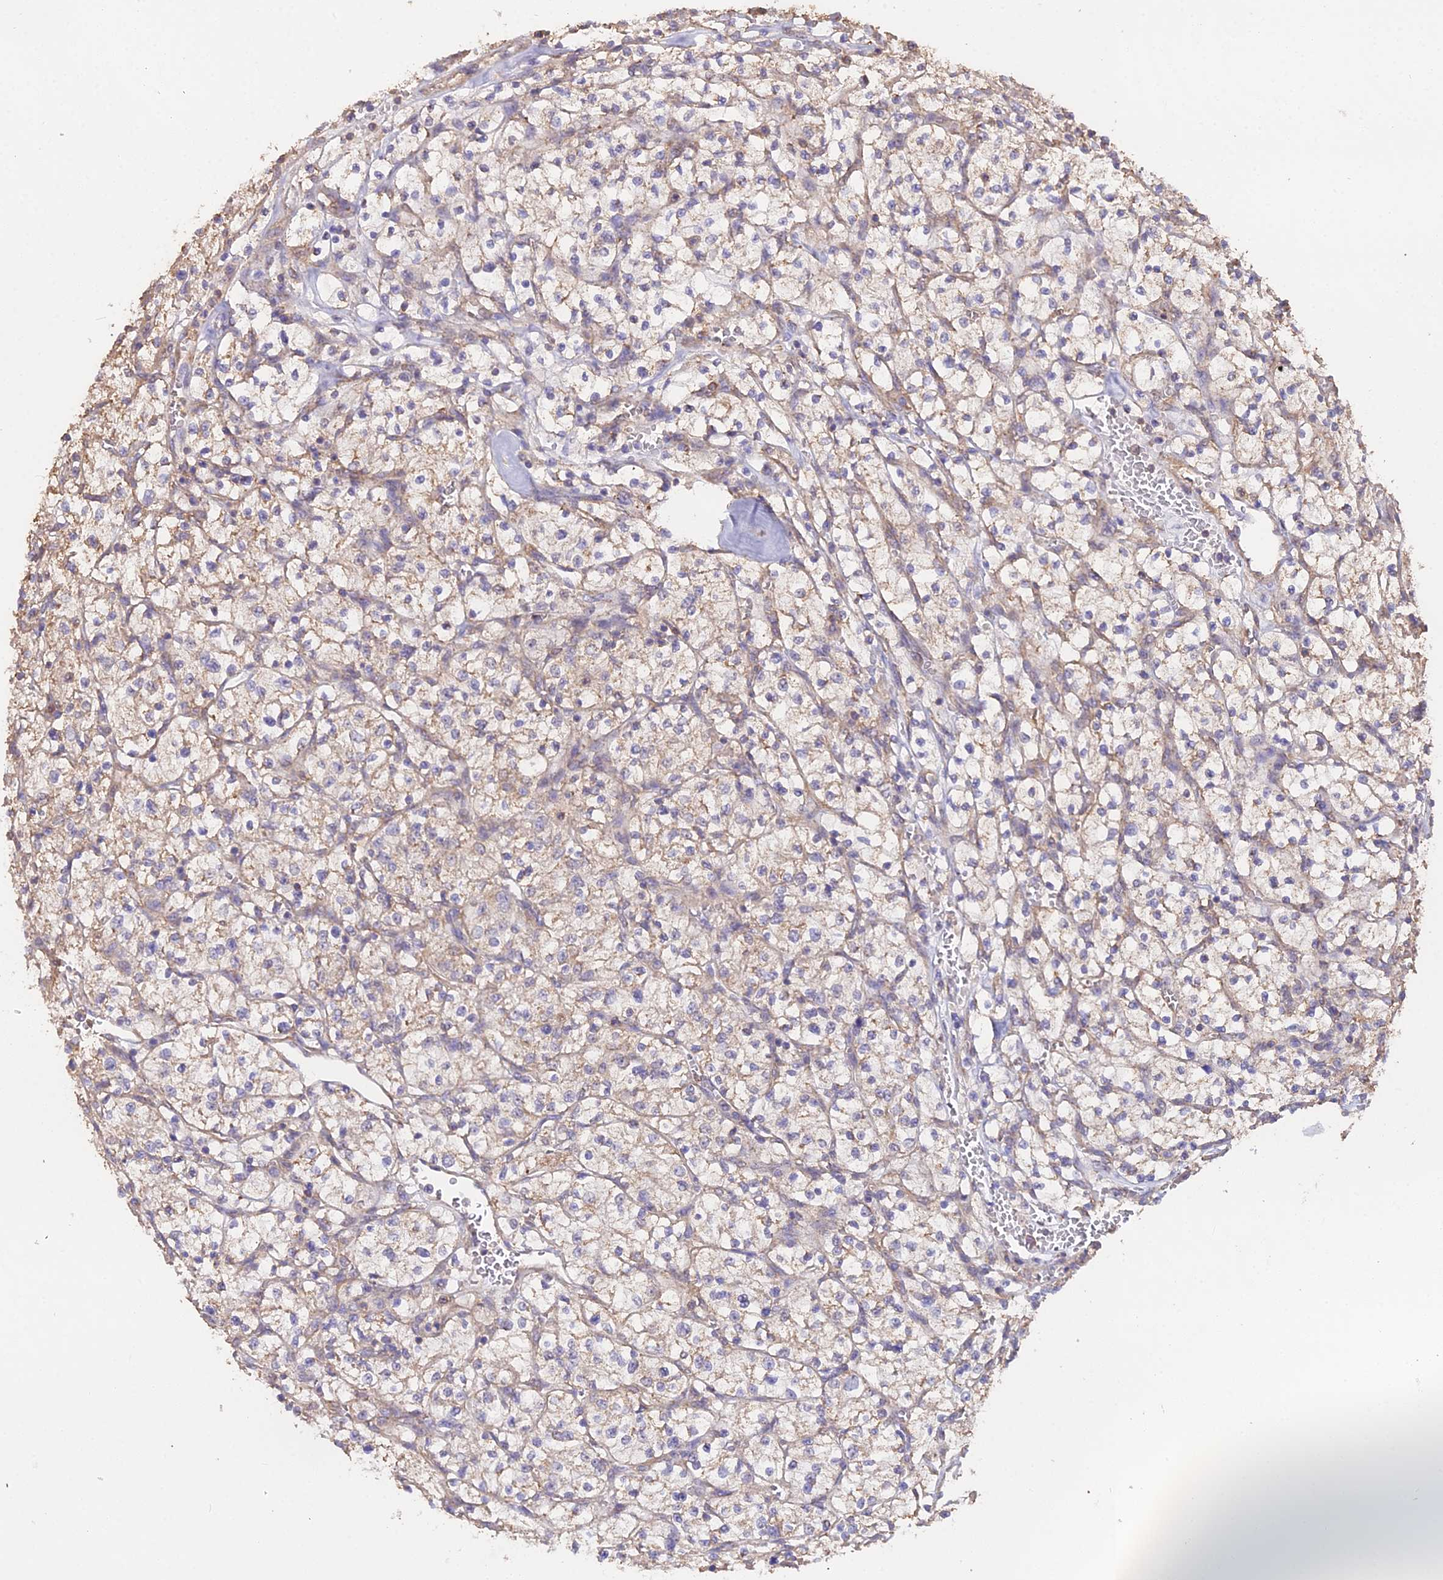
{"staining": {"intensity": "weak", "quantity": ">75%", "location": "cytoplasmic/membranous"}, "tissue": "renal cancer", "cell_type": "Tumor cells", "image_type": "cancer", "snomed": [{"axis": "morphology", "description": "Adenocarcinoma, NOS"}, {"axis": "topography", "description": "Kidney"}], "caption": "Renal cancer (adenocarcinoma) was stained to show a protein in brown. There is low levels of weak cytoplasmic/membranous positivity in about >75% of tumor cells.", "gene": "METTL13", "patient": {"sex": "female", "age": 64}}